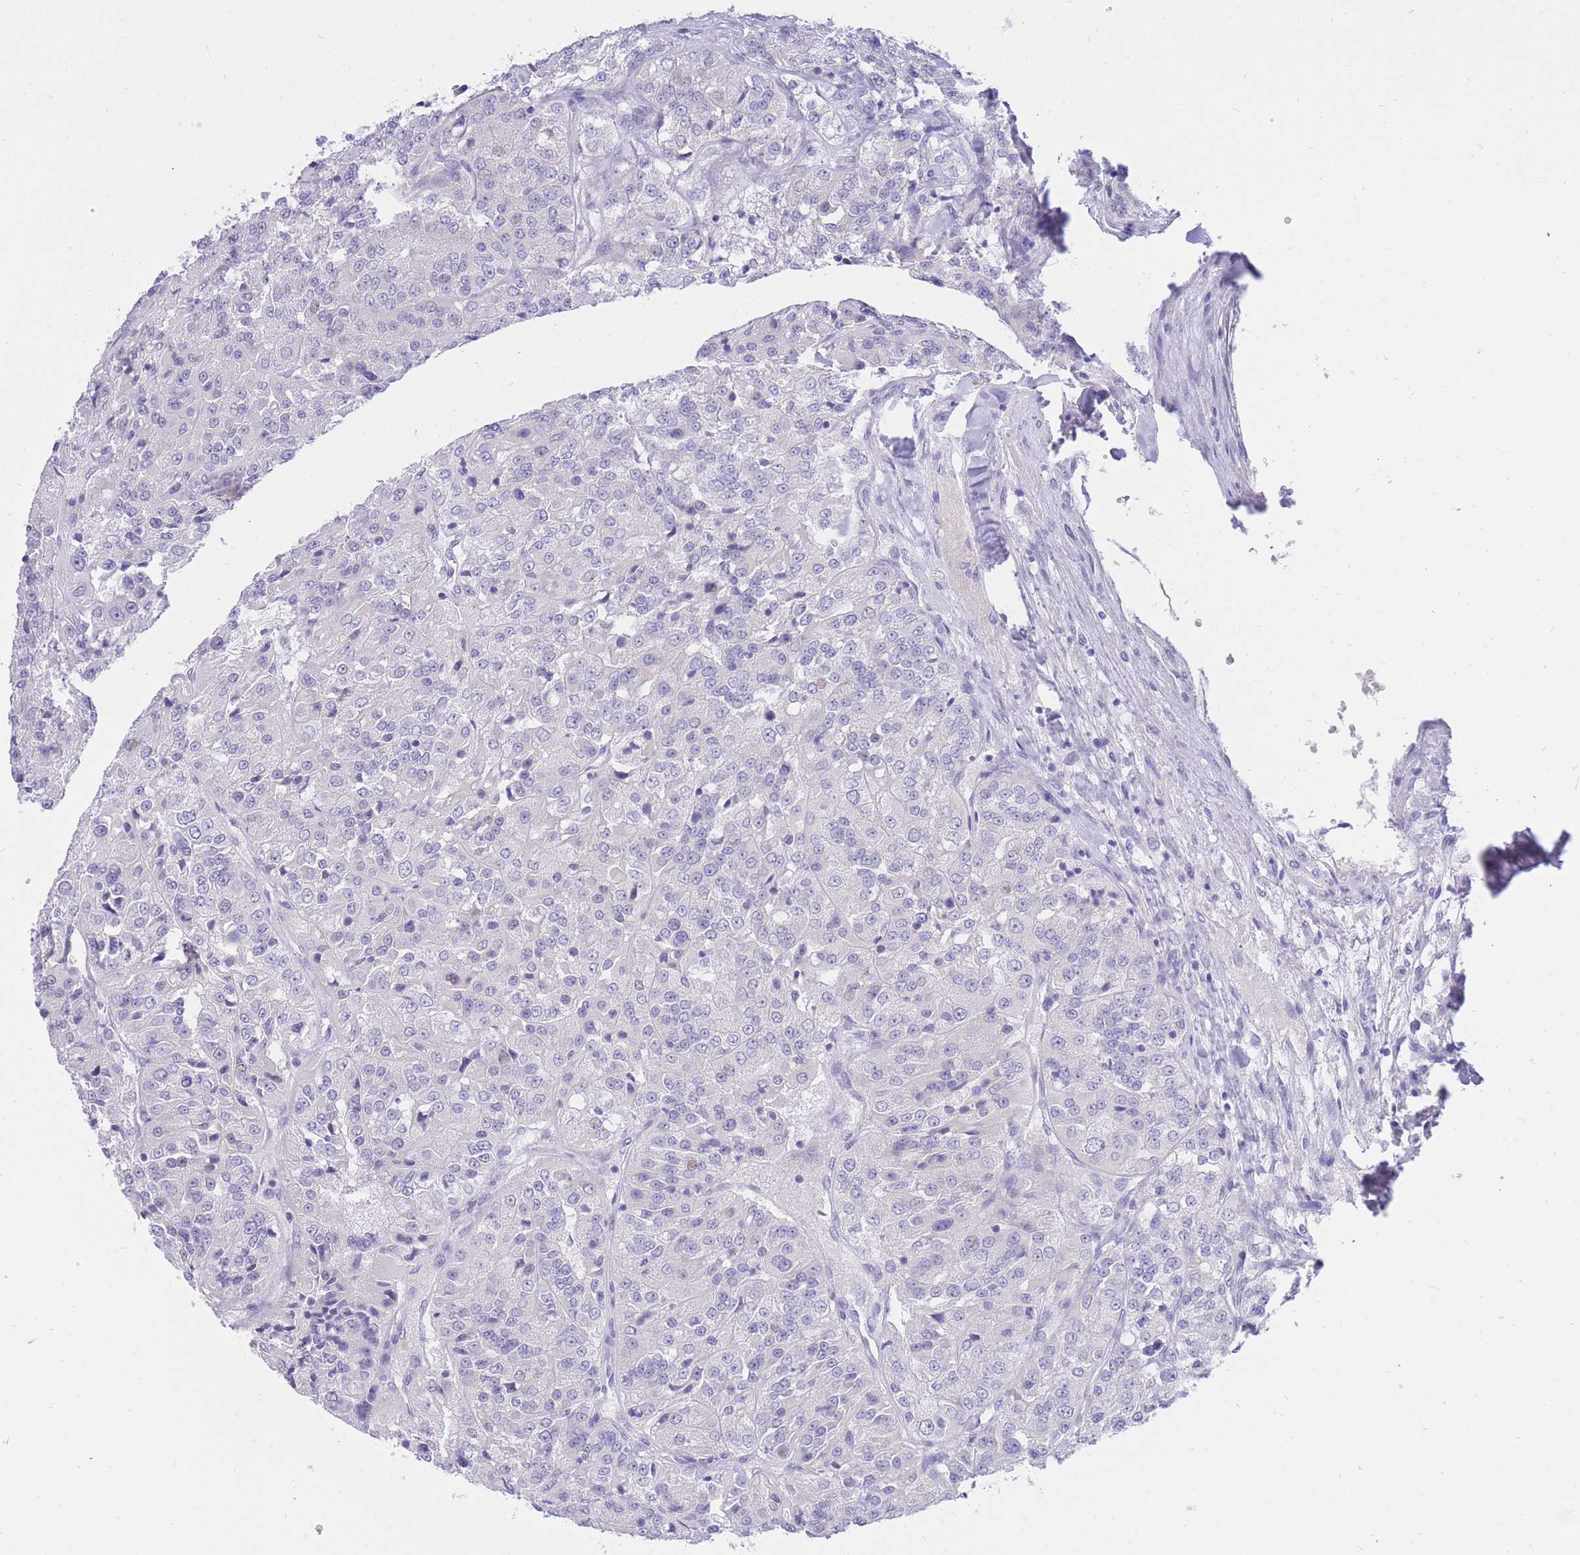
{"staining": {"intensity": "negative", "quantity": "none", "location": "none"}, "tissue": "renal cancer", "cell_type": "Tumor cells", "image_type": "cancer", "snomed": [{"axis": "morphology", "description": "Adenocarcinoma, NOS"}, {"axis": "topography", "description": "Kidney"}], "caption": "Histopathology image shows no significant protein staining in tumor cells of adenocarcinoma (renal). The staining is performed using DAB (3,3'-diaminobenzidine) brown chromogen with nuclei counter-stained in using hematoxylin.", "gene": "SSUH2", "patient": {"sex": "female", "age": 63}}